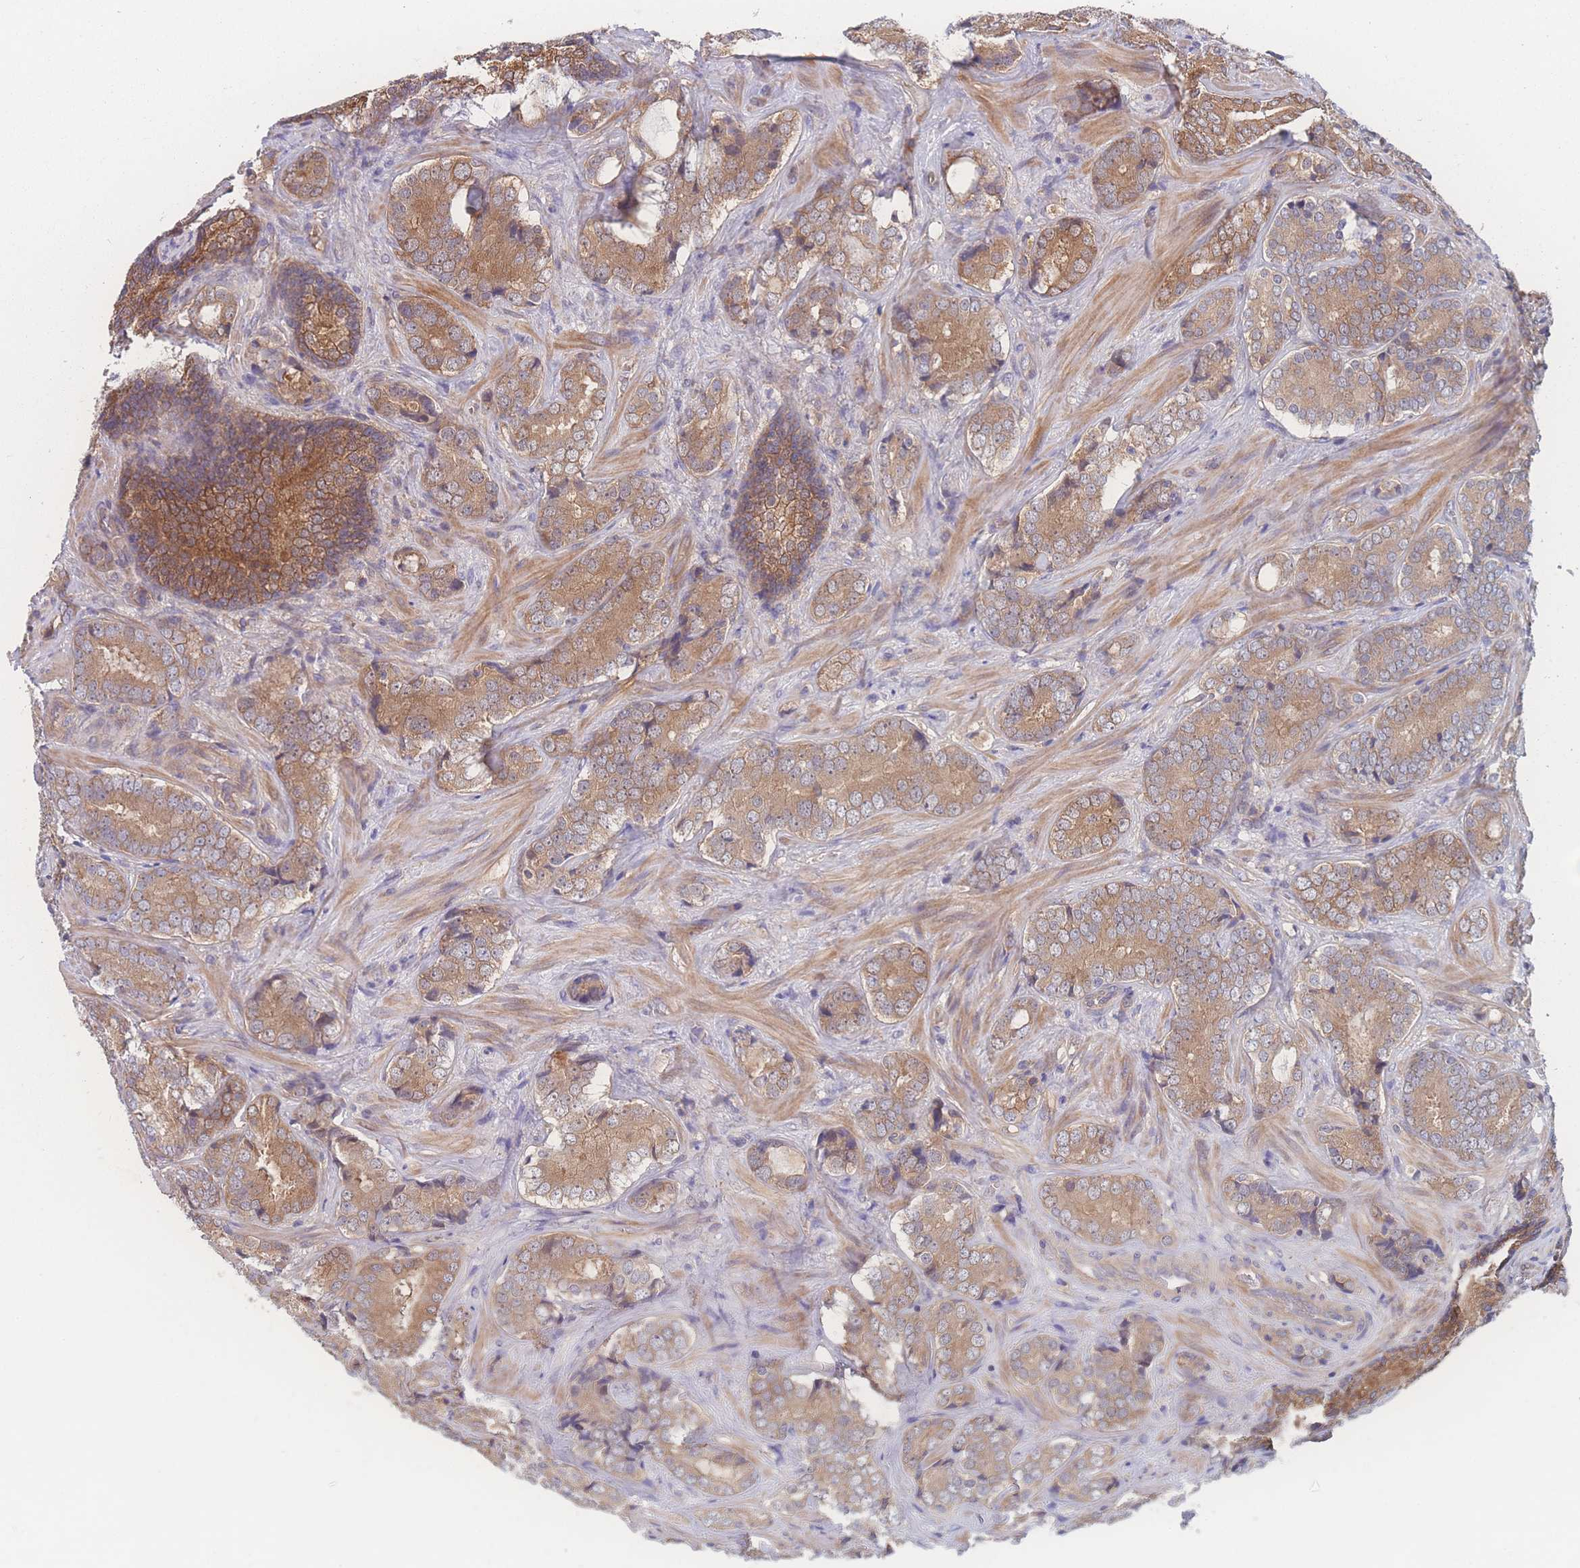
{"staining": {"intensity": "moderate", "quantity": ">75%", "location": "cytoplasmic/membranous"}, "tissue": "prostate cancer", "cell_type": "Tumor cells", "image_type": "cancer", "snomed": [{"axis": "morphology", "description": "Adenocarcinoma, Low grade"}, {"axis": "topography", "description": "Prostate"}], "caption": "Prostate cancer (adenocarcinoma (low-grade)) stained with a brown dye displays moderate cytoplasmic/membranous positive staining in approximately >75% of tumor cells.", "gene": "CFAP97", "patient": {"sex": "male", "age": 58}}